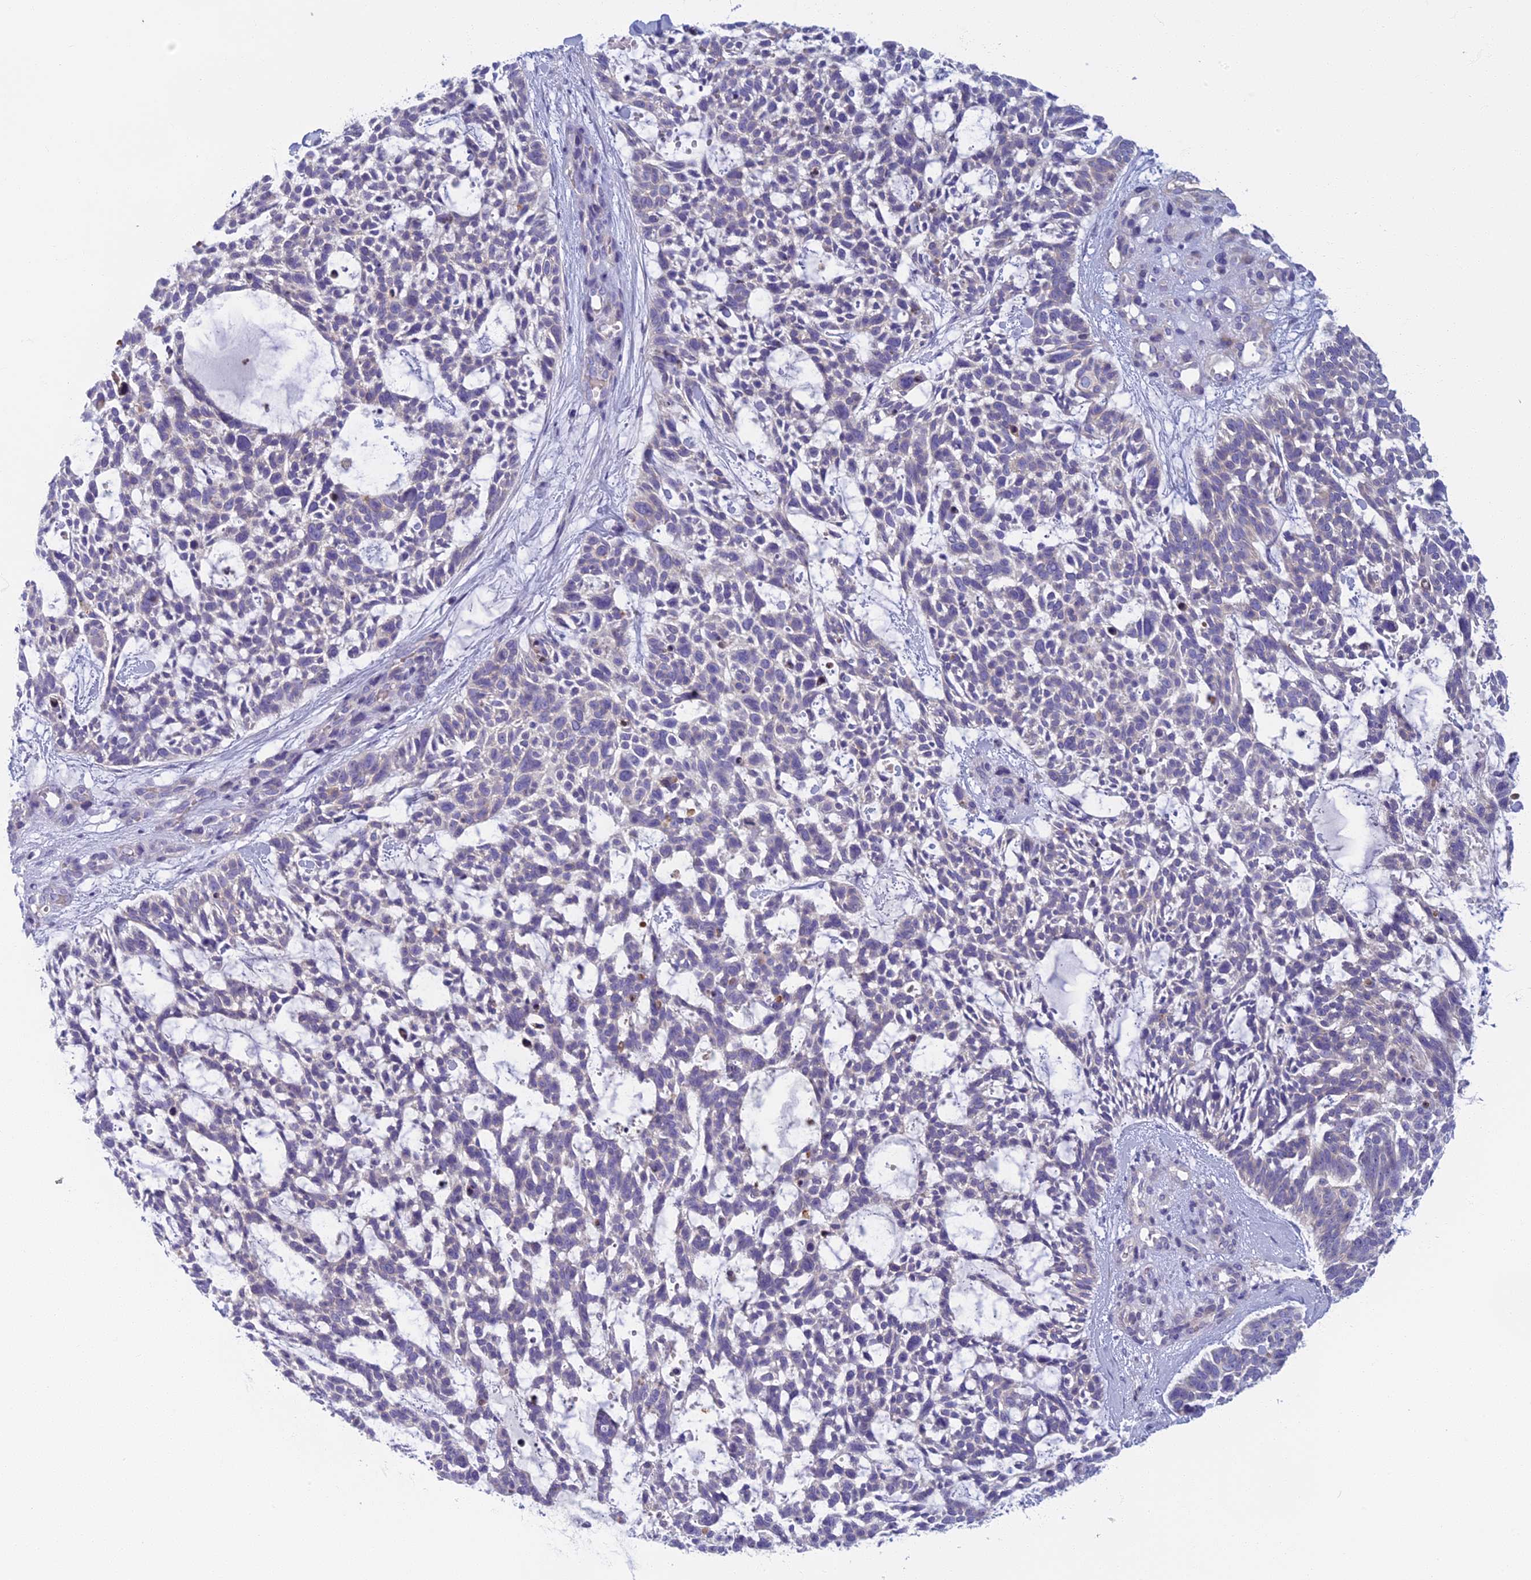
{"staining": {"intensity": "moderate", "quantity": "<25%", "location": "cytoplasmic/membranous"}, "tissue": "skin cancer", "cell_type": "Tumor cells", "image_type": "cancer", "snomed": [{"axis": "morphology", "description": "Basal cell carcinoma"}, {"axis": "topography", "description": "Skin"}], "caption": "A brown stain highlights moderate cytoplasmic/membranous expression of a protein in human skin cancer (basal cell carcinoma) tumor cells. The staining is performed using DAB brown chromogen to label protein expression. The nuclei are counter-stained blue using hematoxylin.", "gene": "SEMA7A", "patient": {"sex": "male", "age": 88}}